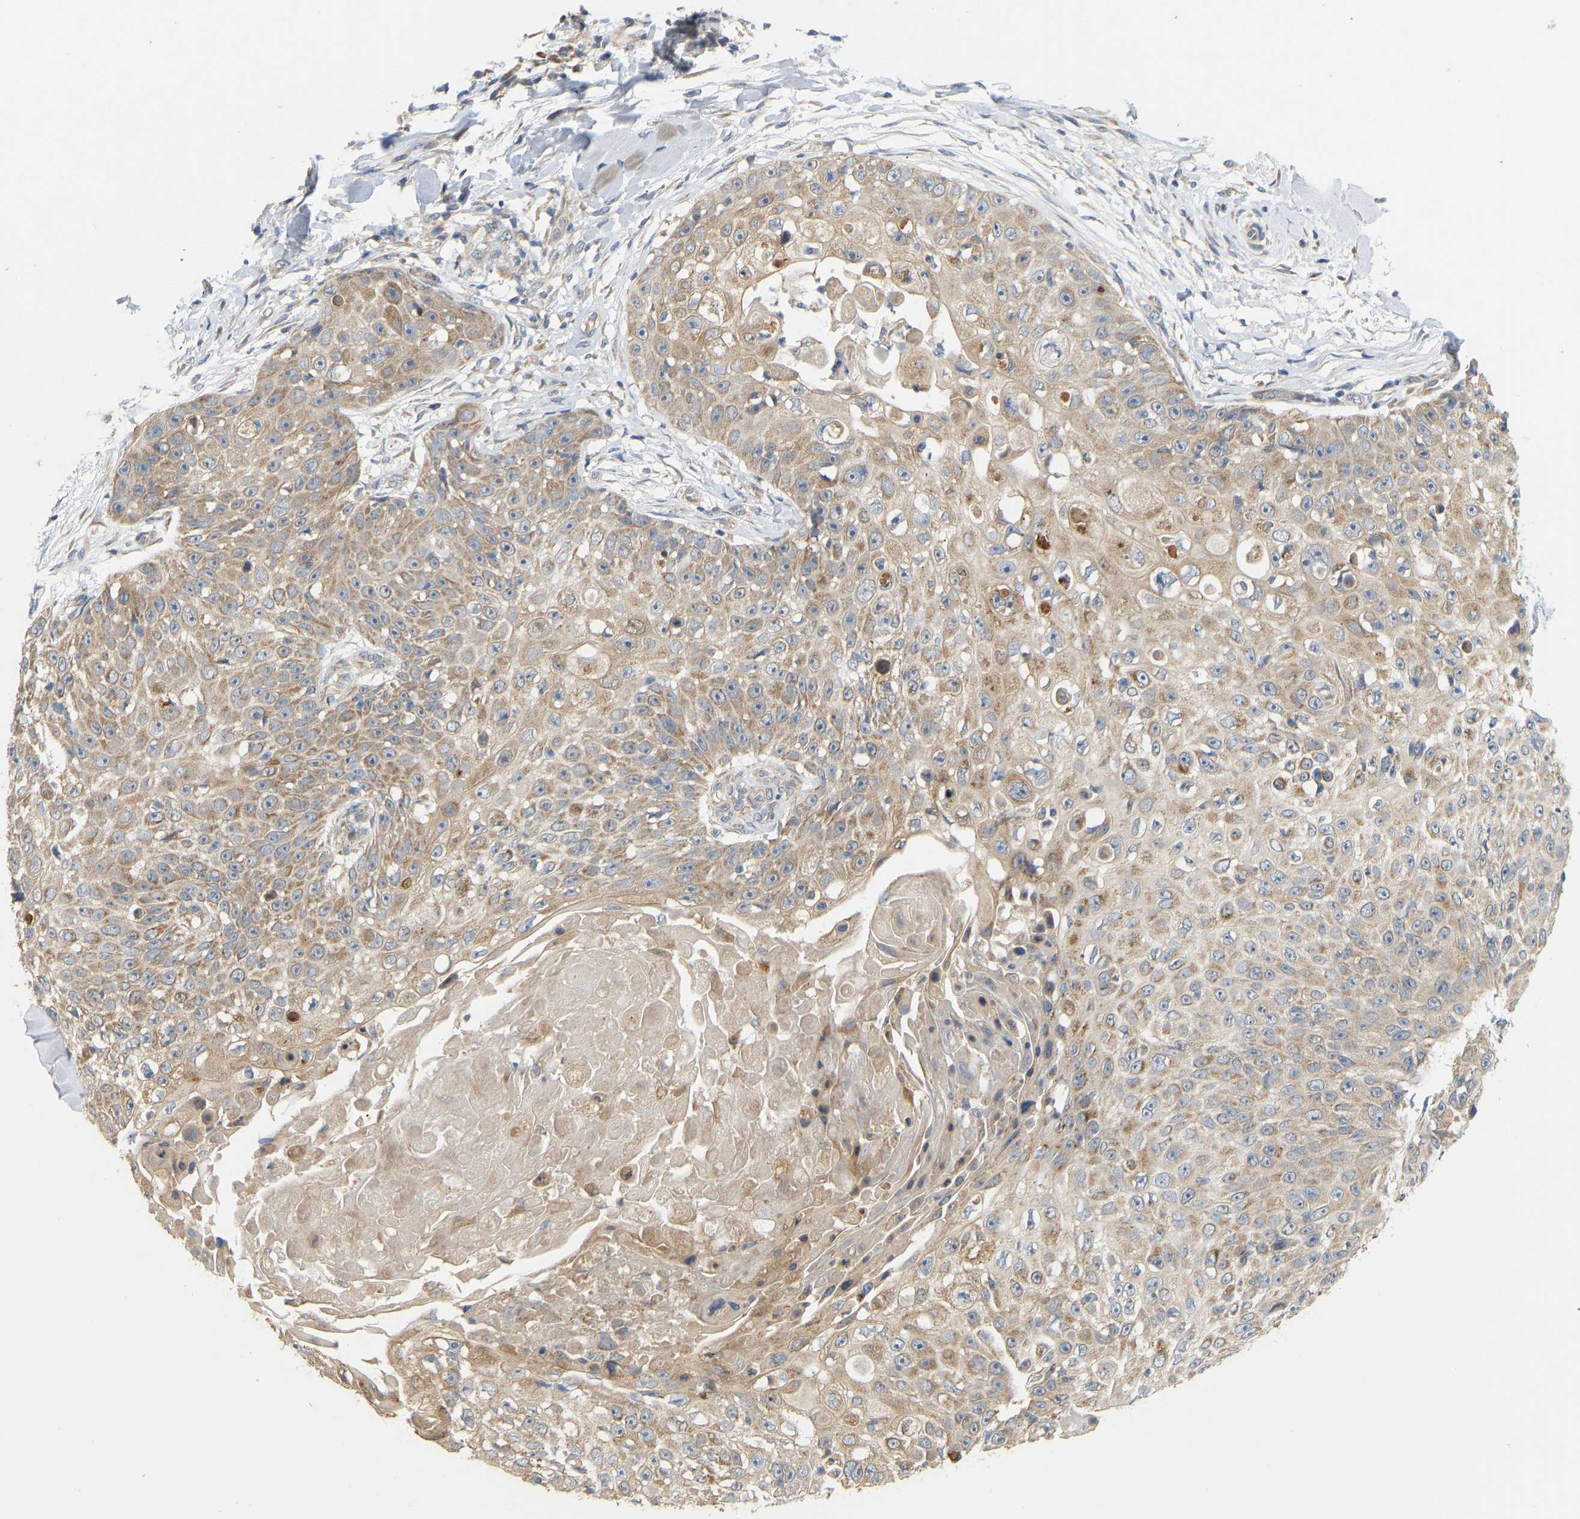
{"staining": {"intensity": "weak", "quantity": "25%-75%", "location": "cytoplasmic/membranous"}, "tissue": "skin cancer", "cell_type": "Tumor cells", "image_type": "cancer", "snomed": [{"axis": "morphology", "description": "Squamous cell carcinoma, NOS"}, {"axis": "topography", "description": "Skin"}], "caption": "Squamous cell carcinoma (skin) stained for a protein (brown) displays weak cytoplasmic/membranous positive staining in about 25%-75% of tumor cells.", "gene": "HACD2", "patient": {"sex": "male", "age": 86}}